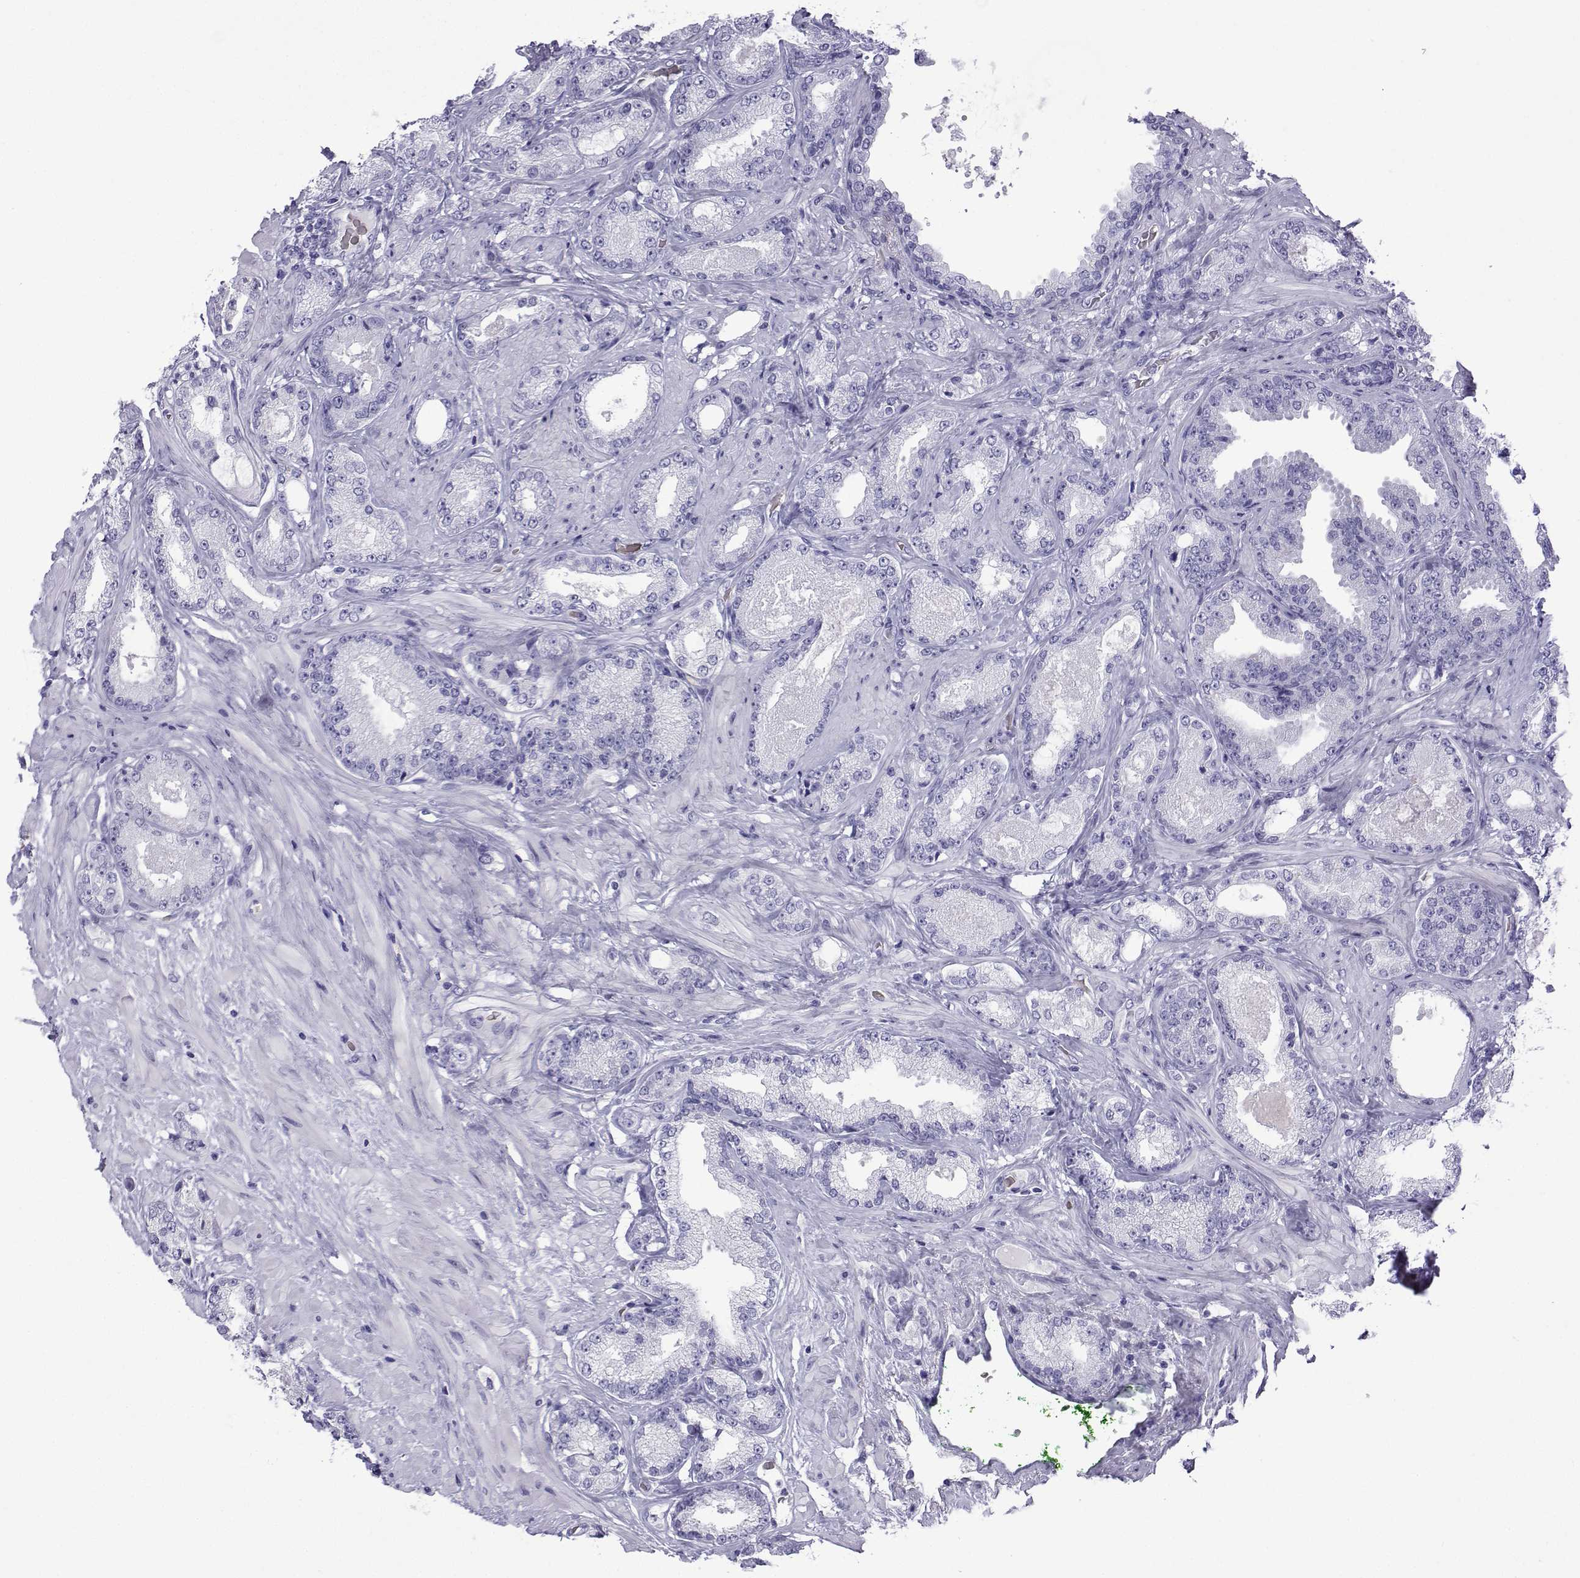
{"staining": {"intensity": "negative", "quantity": "none", "location": "none"}, "tissue": "prostate cancer", "cell_type": "Tumor cells", "image_type": "cancer", "snomed": [{"axis": "morphology", "description": "Adenocarcinoma, Low grade"}, {"axis": "topography", "description": "Prostate"}], "caption": "Tumor cells are negative for protein expression in human prostate cancer.", "gene": "TRIM46", "patient": {"sex": "male", "age": 68}}